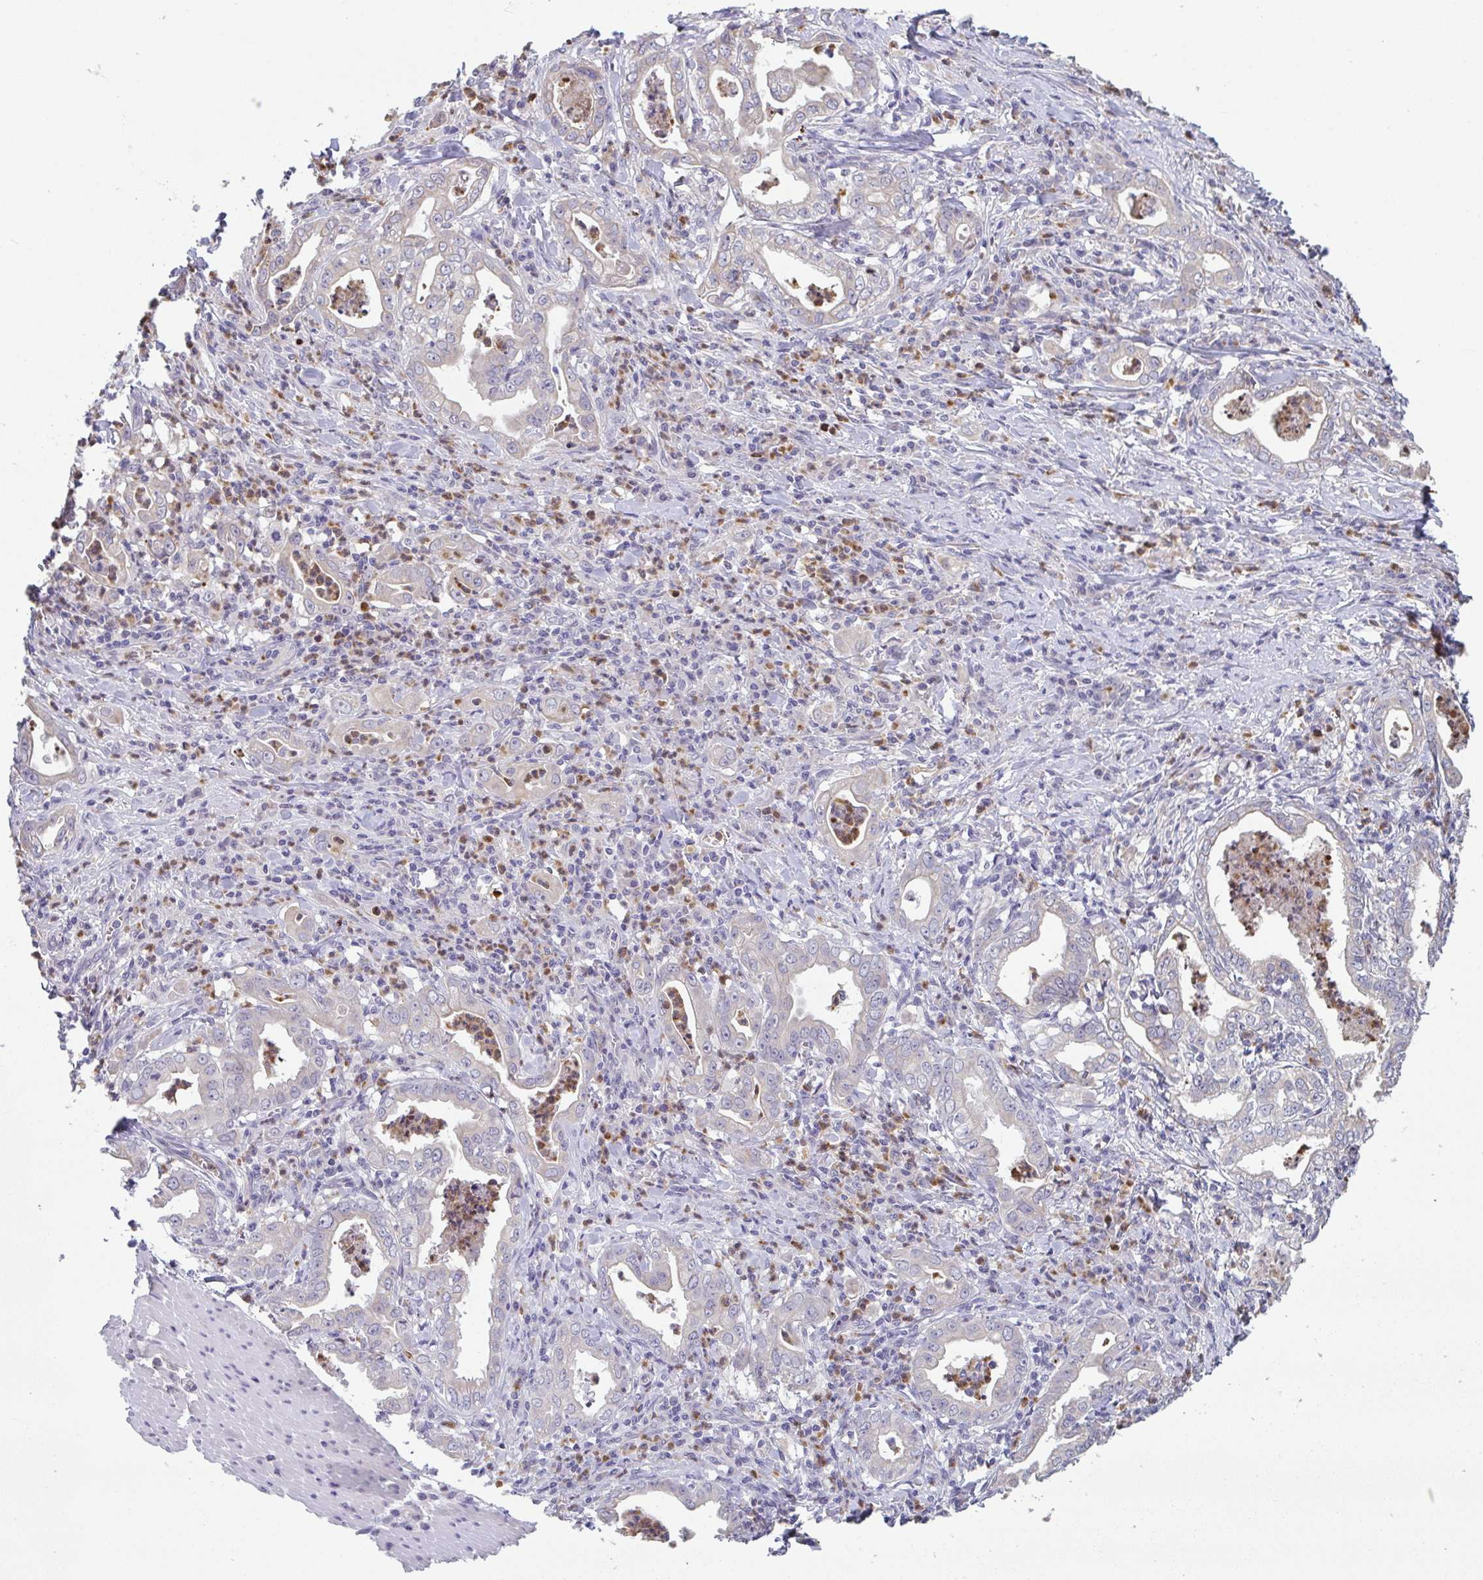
{"staining": {"intensity": "negative", "quantity": "none", "location": "none"}, "tissue": "stomach cancer", "cell_type": "Tumor cells", "image_type": "cancer", "snomed": [{"axis": "morphology", "description": "Adenocarcinoma, NOS"}, {"axis": "topography", "description": "Stomach, upper"}], "caption": "Tumor cells are negative for protein expression in human stomach adenocarcinoma.", "gene": "RIOK1", "patient": {"sex": "female", "age": 79}}